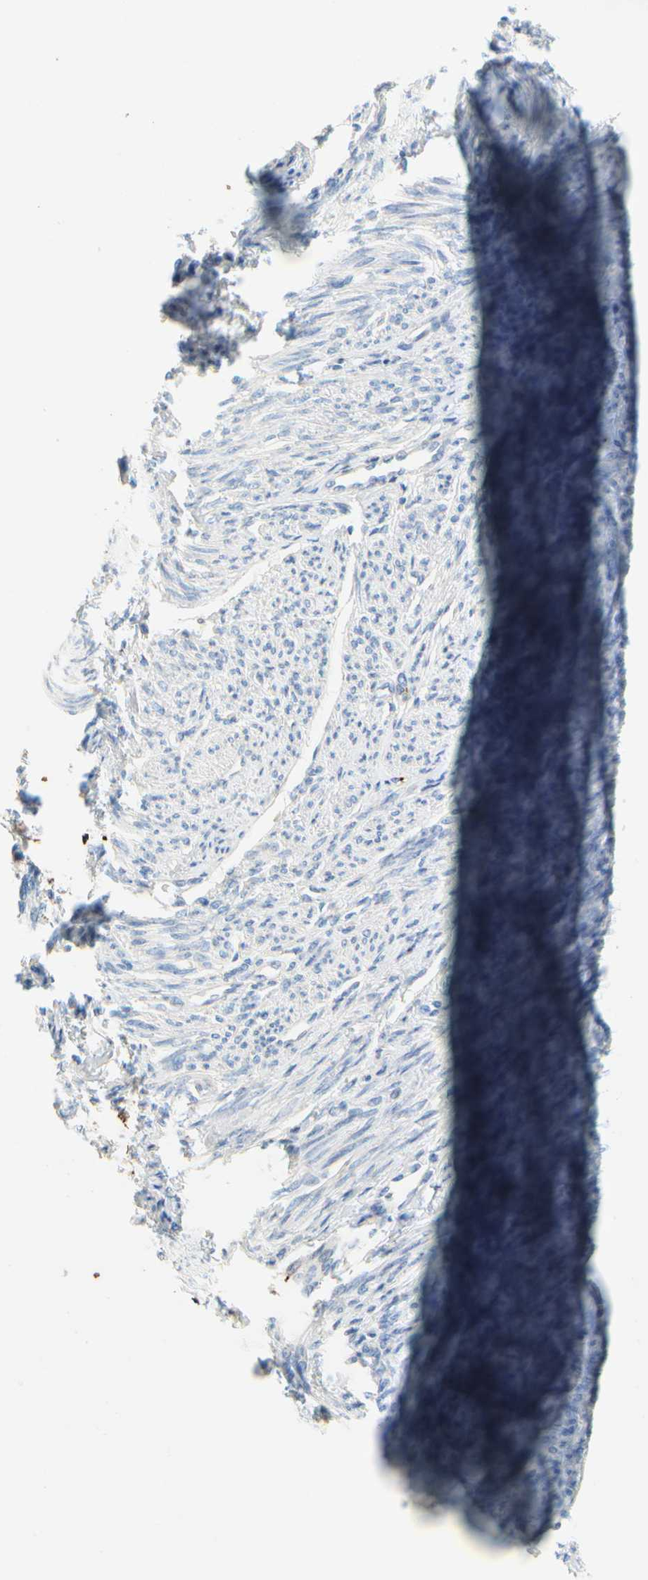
{"staining": {"intensity": "weak", "quantity": "<25%", "location": "cytoplasmic/membranous"}, "tissue": "smooth muscle", "cell_type": "Smooth muscle cells", "image_type": "normal", "snomed": [{"axis": "morphology", "description": "Normal tissue, NOS"}, {"axis": "topography", "description": "Smooth muscle"}], "caption": "Immunohistochemistry histopathology image of unremarkable smooth muscle stained for a protein (brown), which displays no positivity in smooth muscle cells. (Immunohistochemistry (ihc), brightfield microscopy, high magnification).", "gene": "ENSG00000288796", "patient": {"sex": "female", "age": 65}}